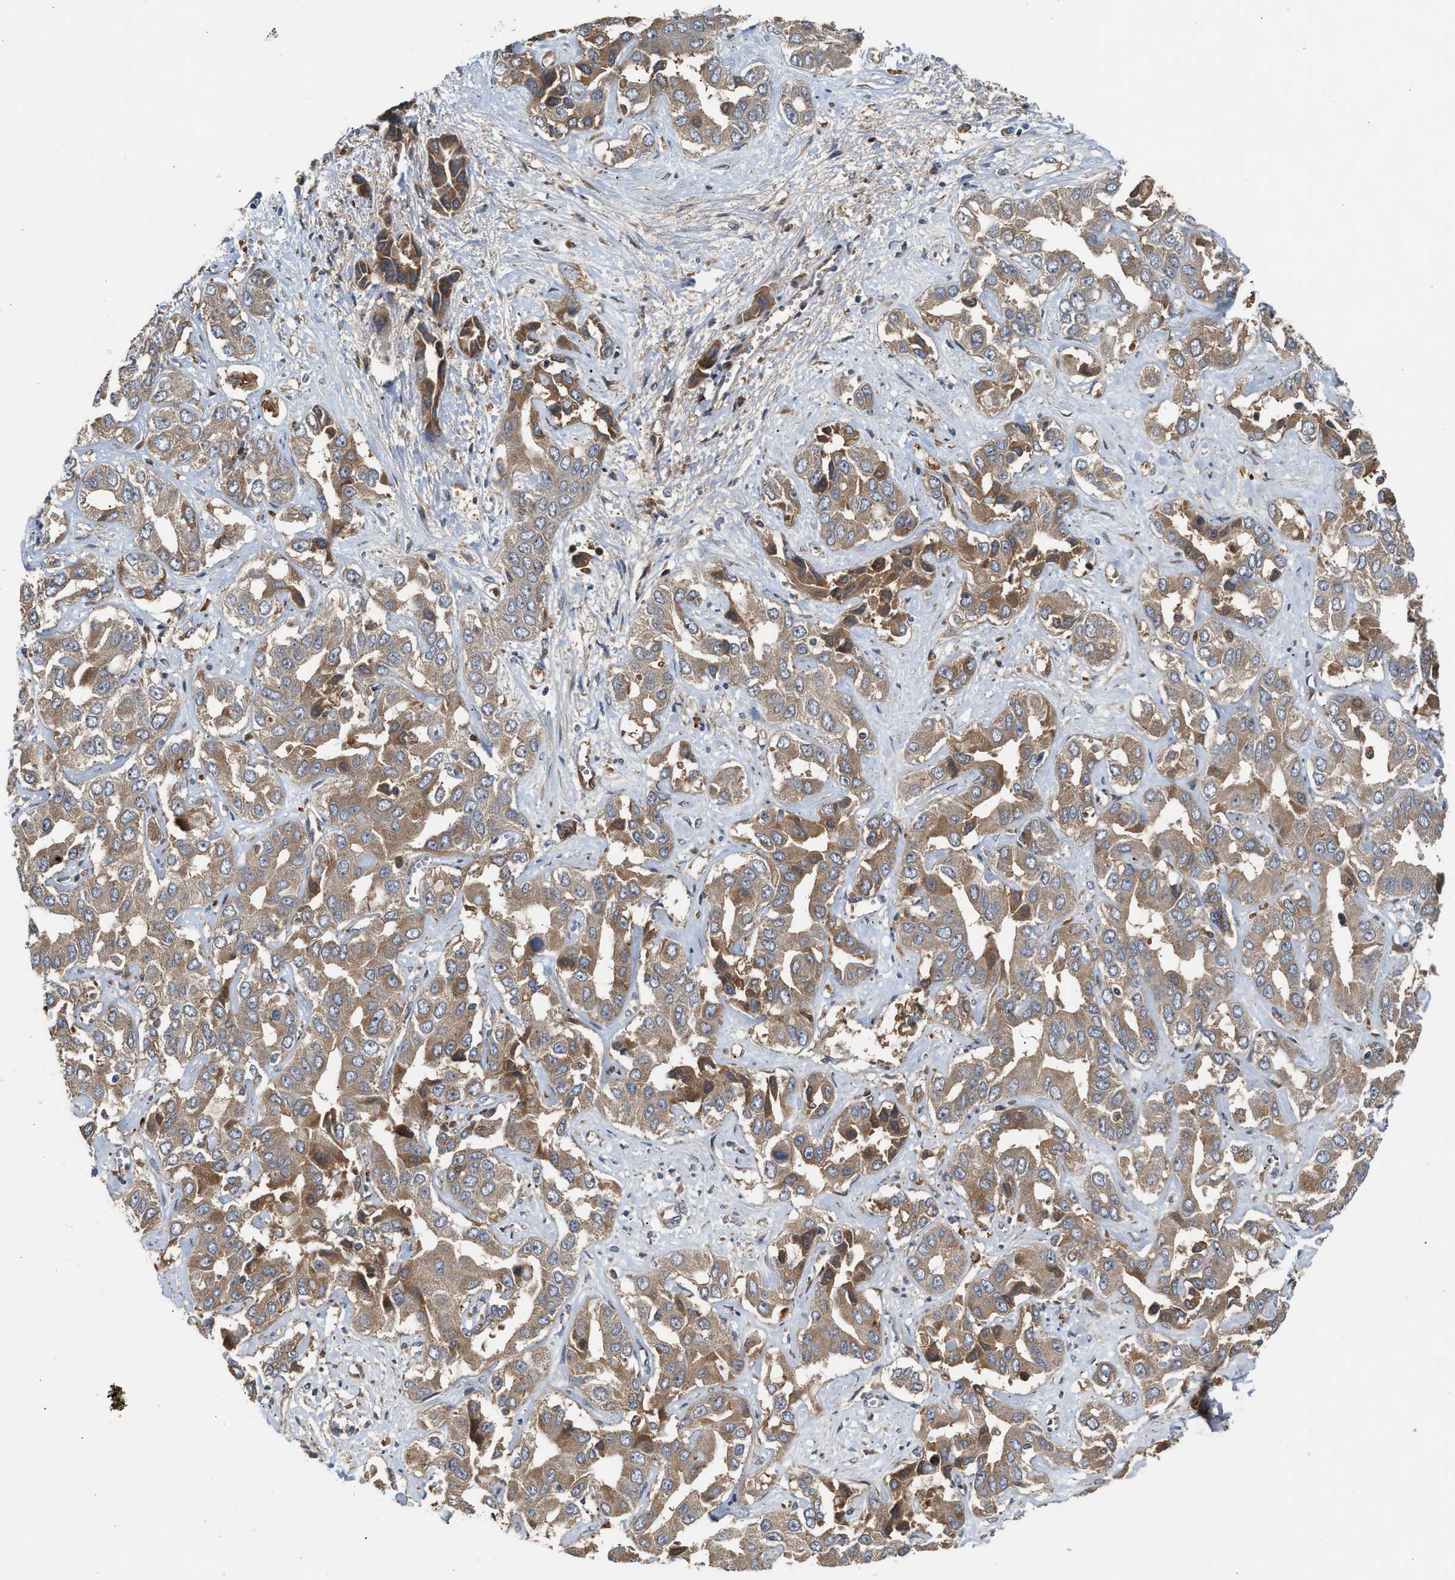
{"staining": {"intensity": "moderate", "quantity": ">75%", "location": "cytoplasmic/membranous"}, "tissue": "liver cancer", "cell_type": "Tumor cells", "image_type": "cancer", "snomed": [{"axis": "morphology", "description": "Cholangiocarcinoma"}, {"axis": "topography", "description": "Liver"}], "caption": "Tumor cells exhibit medium levels of moderate cytoplasmic/membranous expression in approximately >75% of cells in human liver cholangiocarcinoma.", "gene": "RUSC2", "patient": {"sex": "female", "age": 52}}